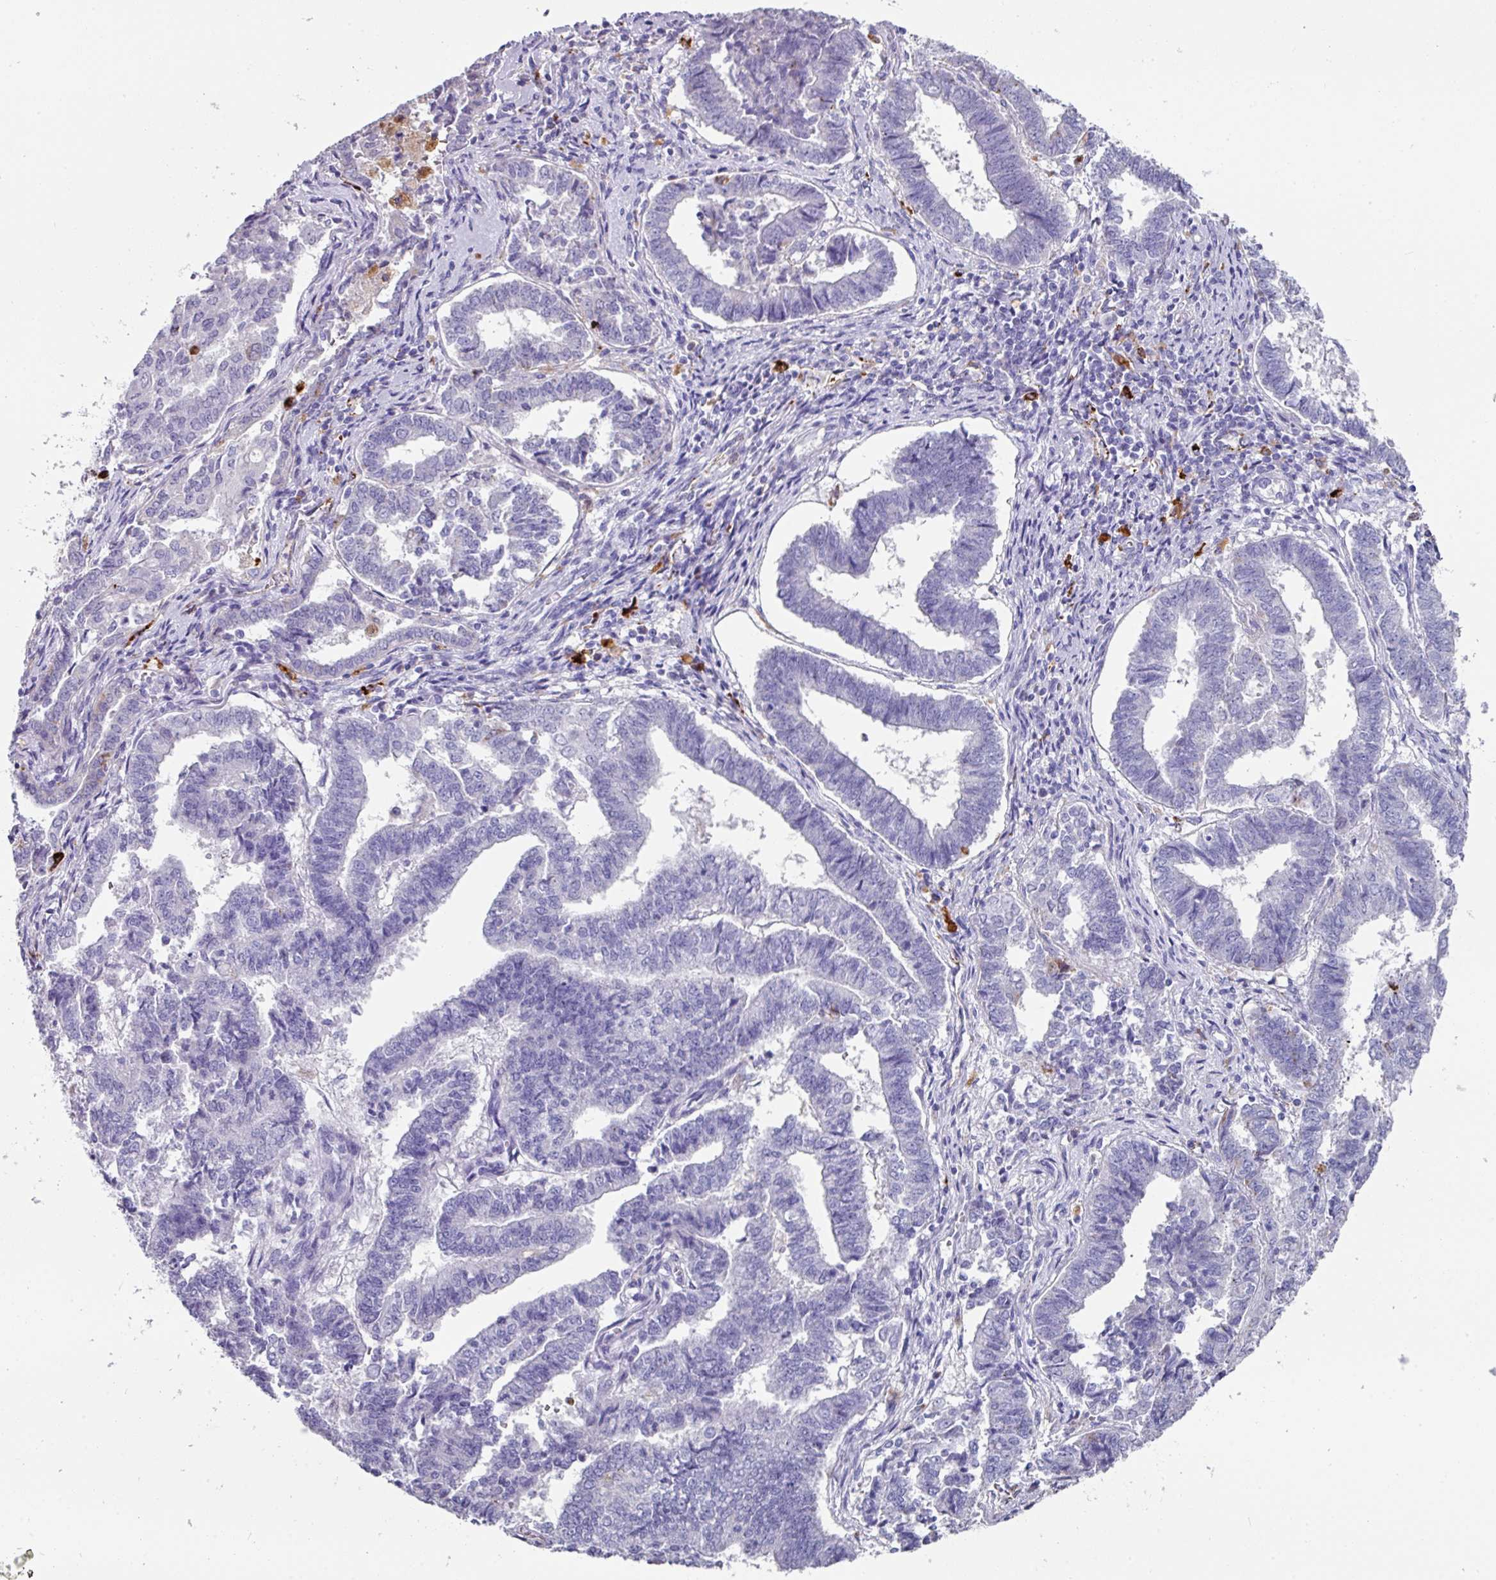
{"staining": {"intensity": "negative", "quantity": "none", "location": "none"}, "tissue": "endometrial cancer", "cell_type": "Tumor cells", "image_type": "cancer", "snomed": [{"axis": "morphology", "description": "Adenocarcinoma, NOS"}, {"axis": "topography", "description": "Endometrium"}], "caption": "The micrograph demonstrates no significant staining in tumor cells of adenocarcinoma (endometrial).", "gene": "CPVL", "patient": {"sex": "female", "age": 72}}